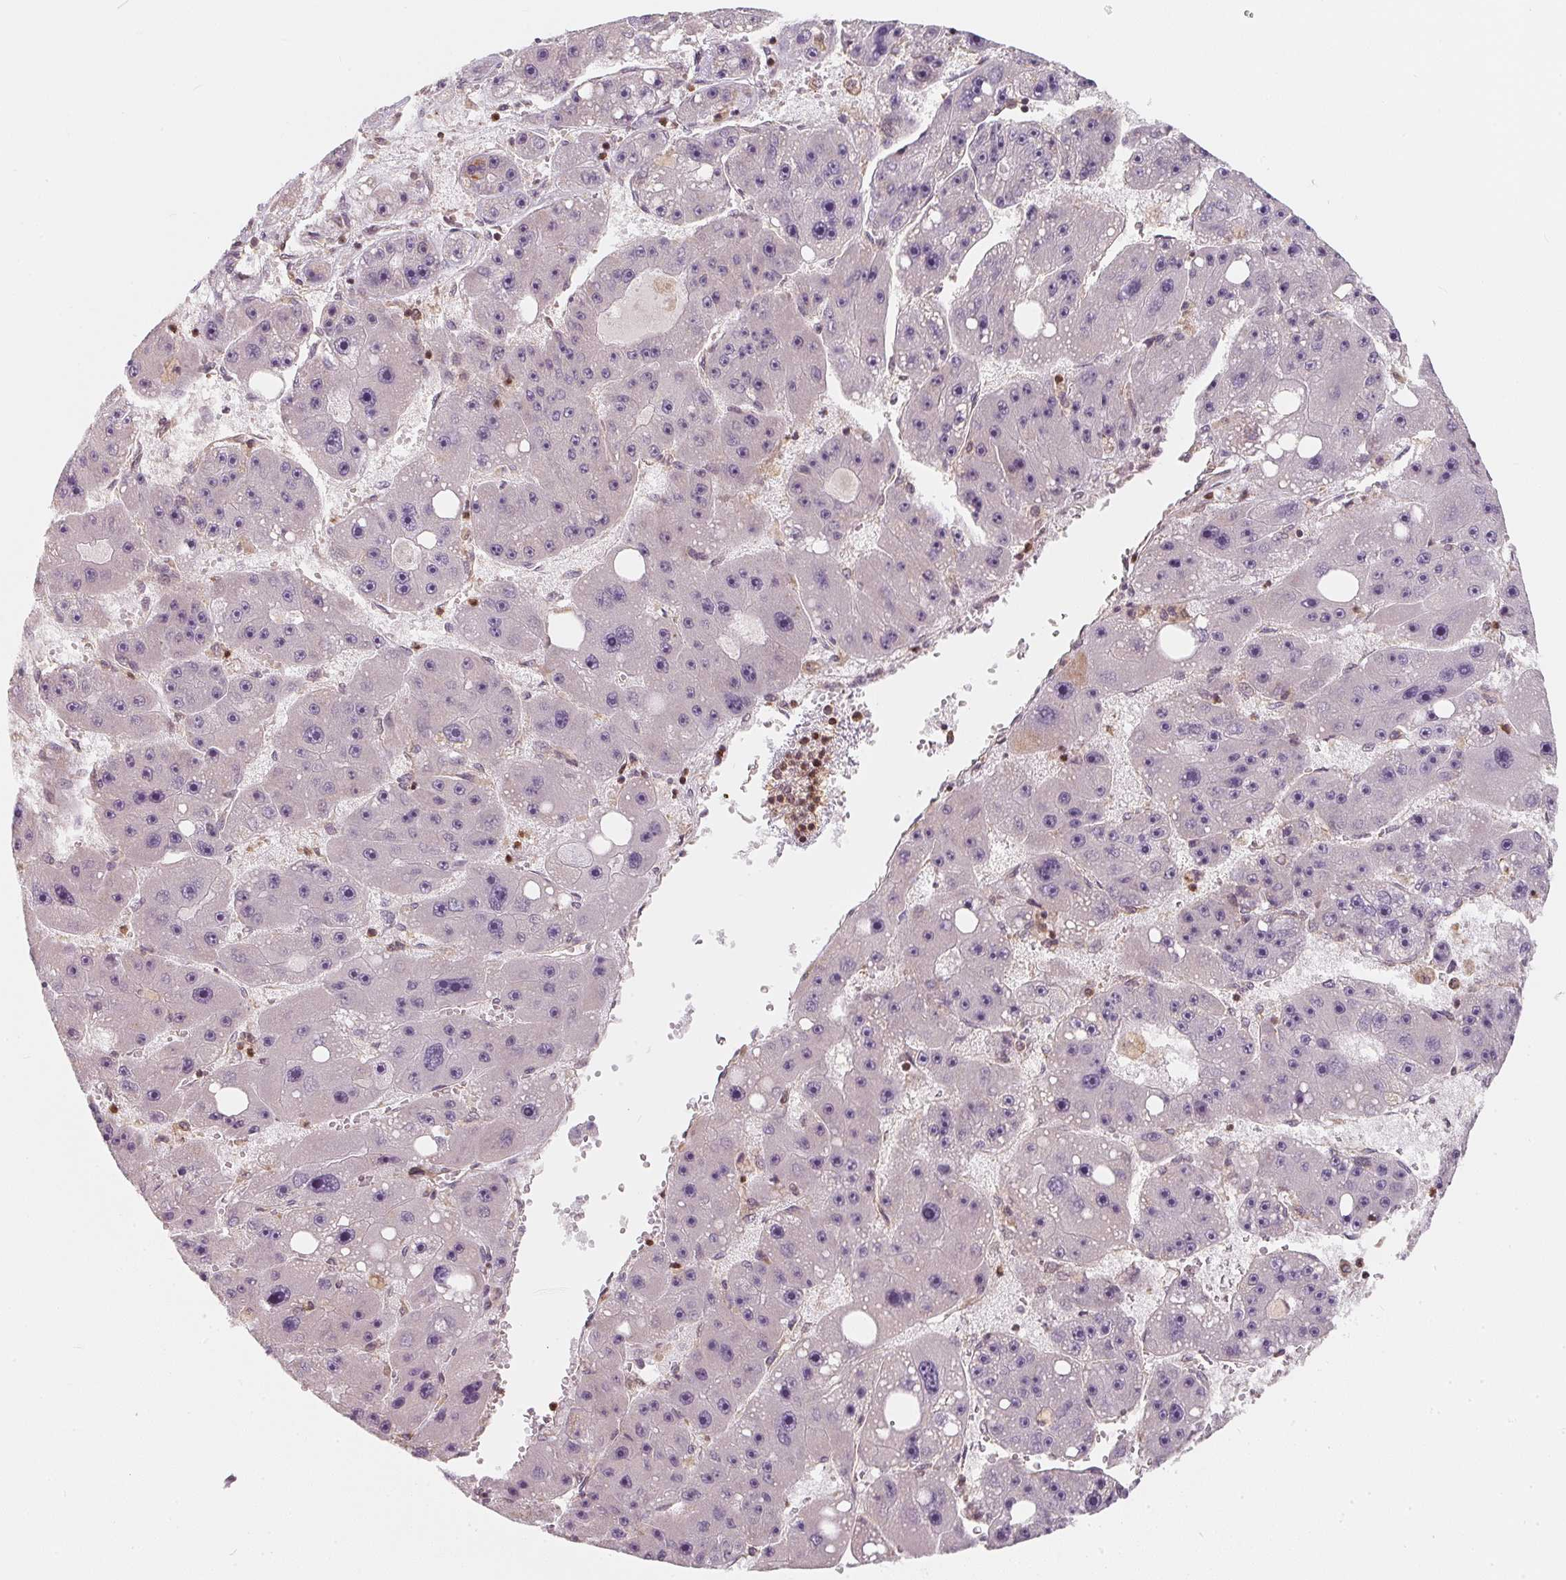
{"staining": {"intensity": "negative", "quantity": "none", "location": "none"}, "tissue": "liver cancer", "cell_type": "Tumor cells", "image_type": "cancer", "snomed": [{"axis": "morphology", "description": "Carcinoma, Hepatocellular, NOS"}, {"axis": "topography", "description": "Liver"}], "caption": "The IHC photomicrograph has no significant staining in tumor cells of liver cancer tissue.", "gene": "ANKRD13A", "patient": {"sex": "female", "age": 61}}